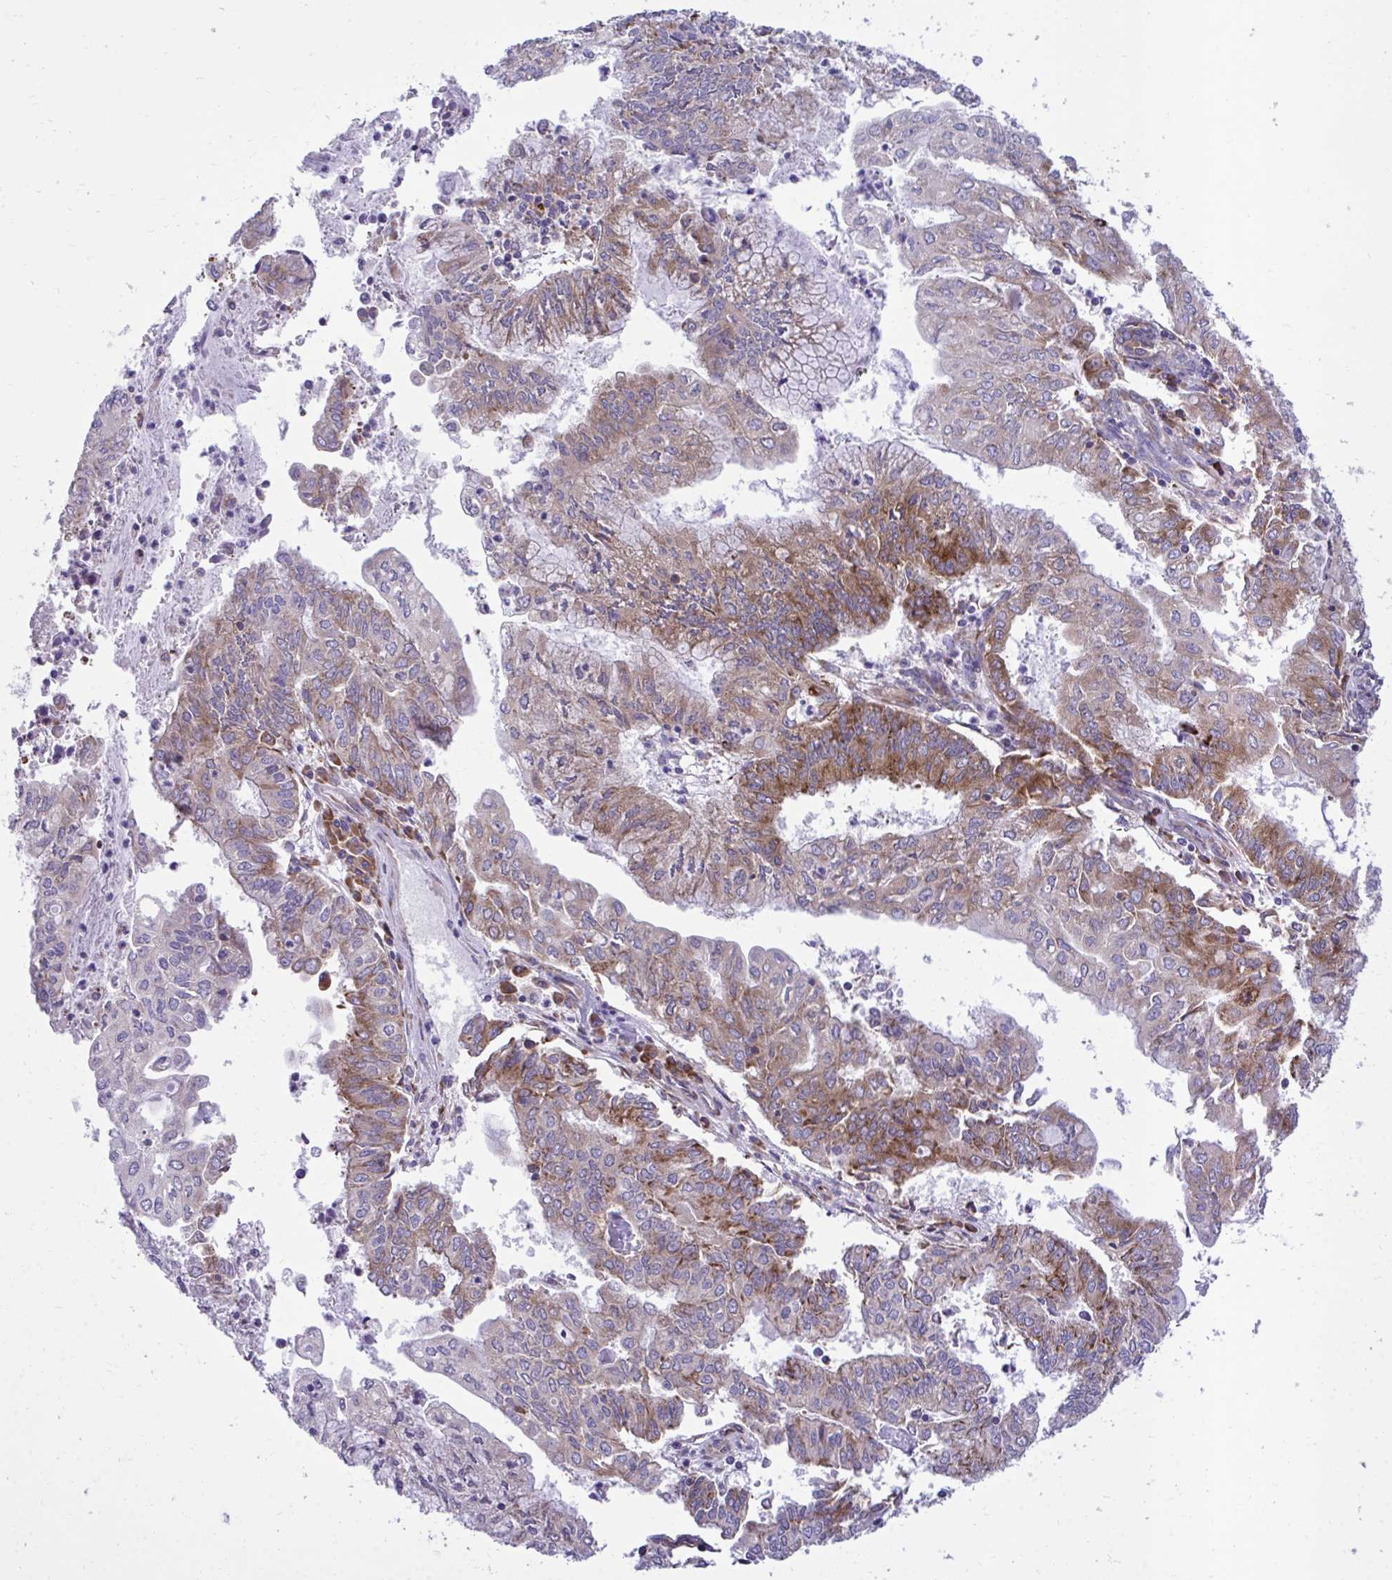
{"staining": {"intensity": "moderate", "quantity": ">75%", "location": "cytoplasmic/membranous"}, "tissue": "endometrial cancer", "cell_type": "Tumor cells", "image_type": "cancer", "snomed": [{"axis": "morphology", "description": "Adenocarcinoma, NOS"}, {"axis": "topography", "description": "Endometrium"}], "caption": "This micrograph reveals immunohistochemistry staining of human endometrial cancer, with medium moderate cytoplasmic/membranous expression in about >75% of tumor cells.", "gene": "RPS15", "patient": {"sex": "female", "age": 61}}